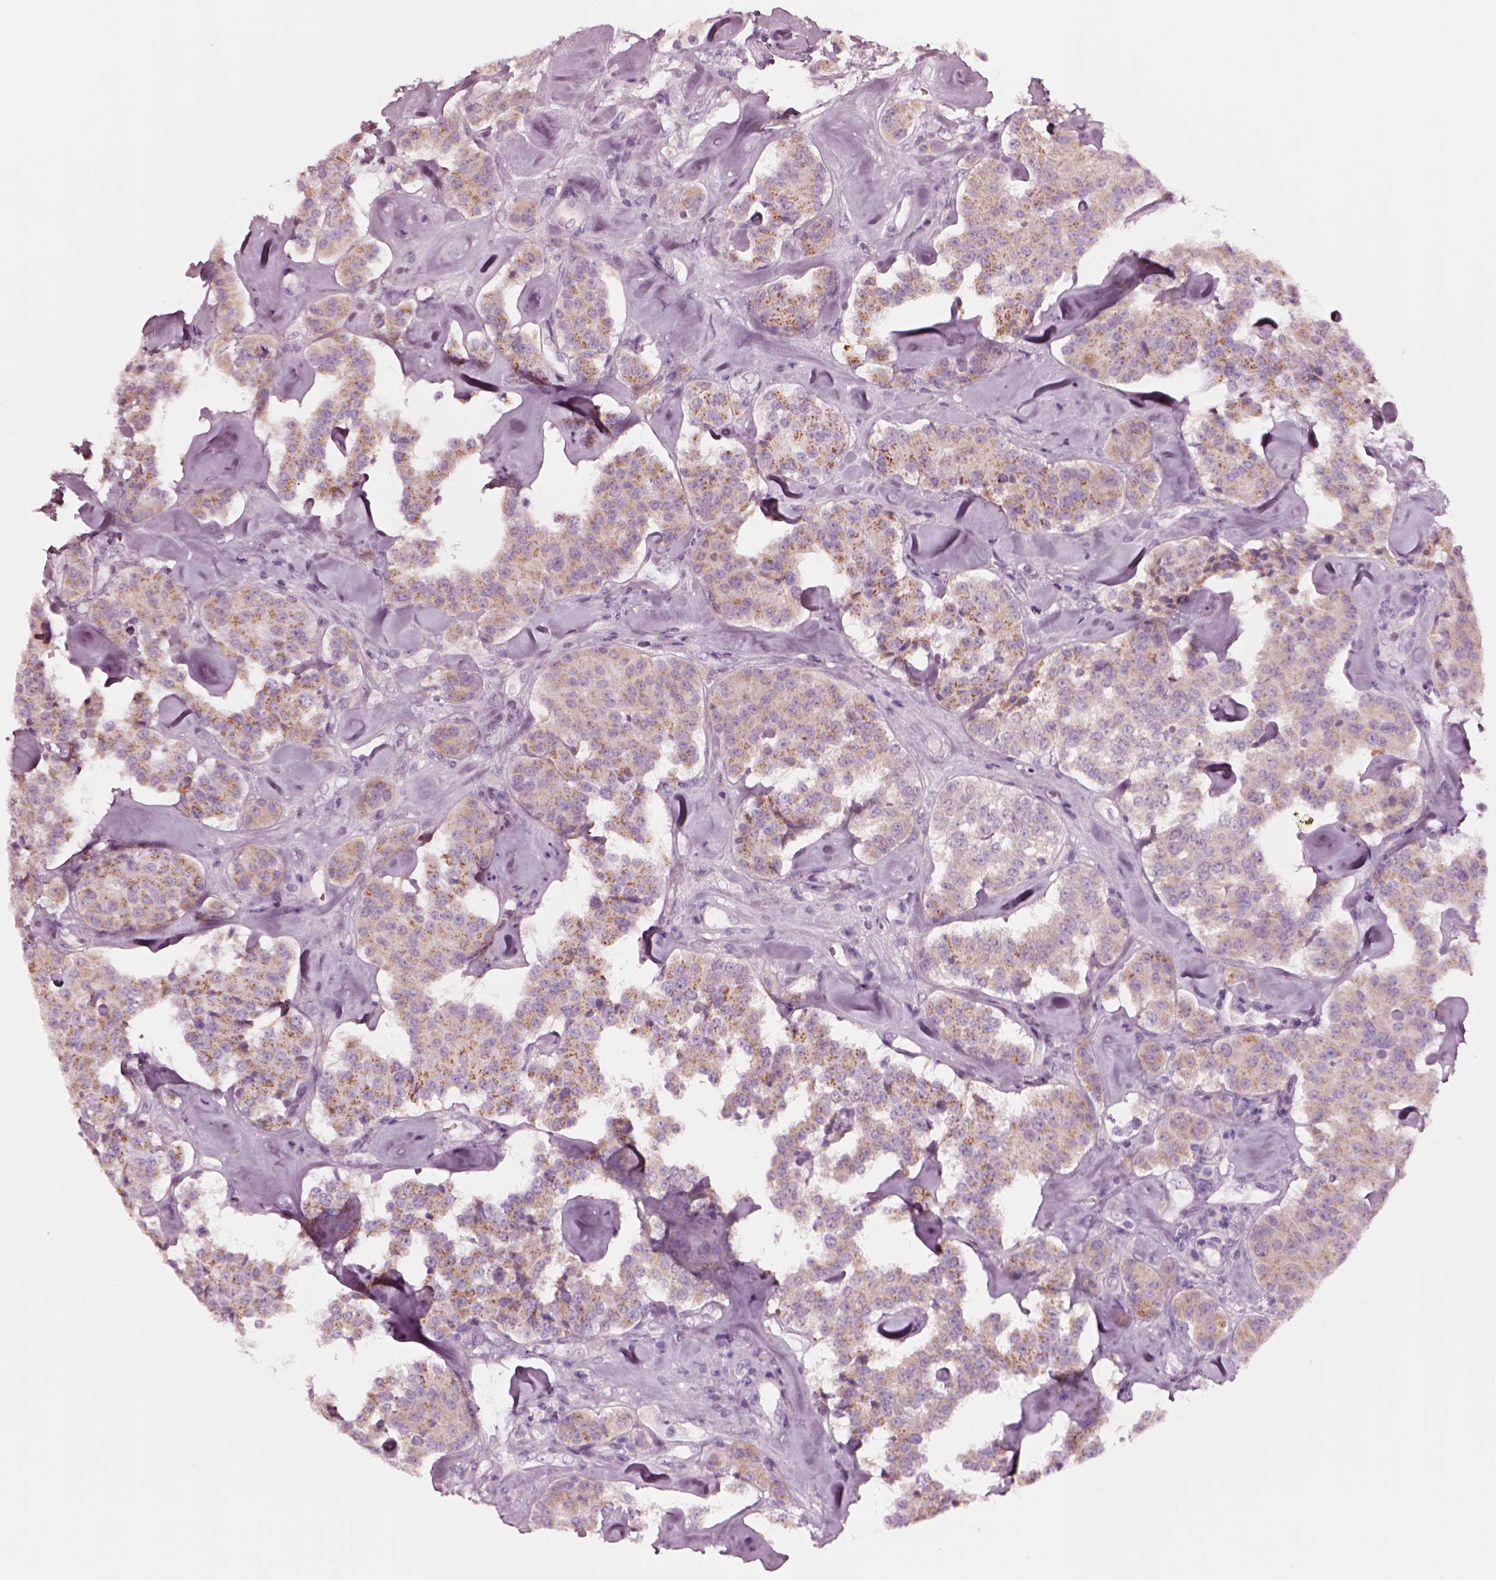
{"staining": {"intensity": "moderate", "quantity": "25%-75%", "location": "cytoplasmic/membranous"}, "tissue": "carcinoid", "cell_type": "Tumor cells", "image_type": "cancer", "snomed": [{"axis": "morphology", "description": "Carcinoid, malignant, NOS"}, {"axis": "topography", "description": "Pancreas"}], "caption": "Protein expression analysis of human carcinoid reveals moderate cytoplasmic/membranous positivity in about 25%-75% of tumor cells.", "gene": "NMRK2", "patient": {"sex": "male", "age": 41}}